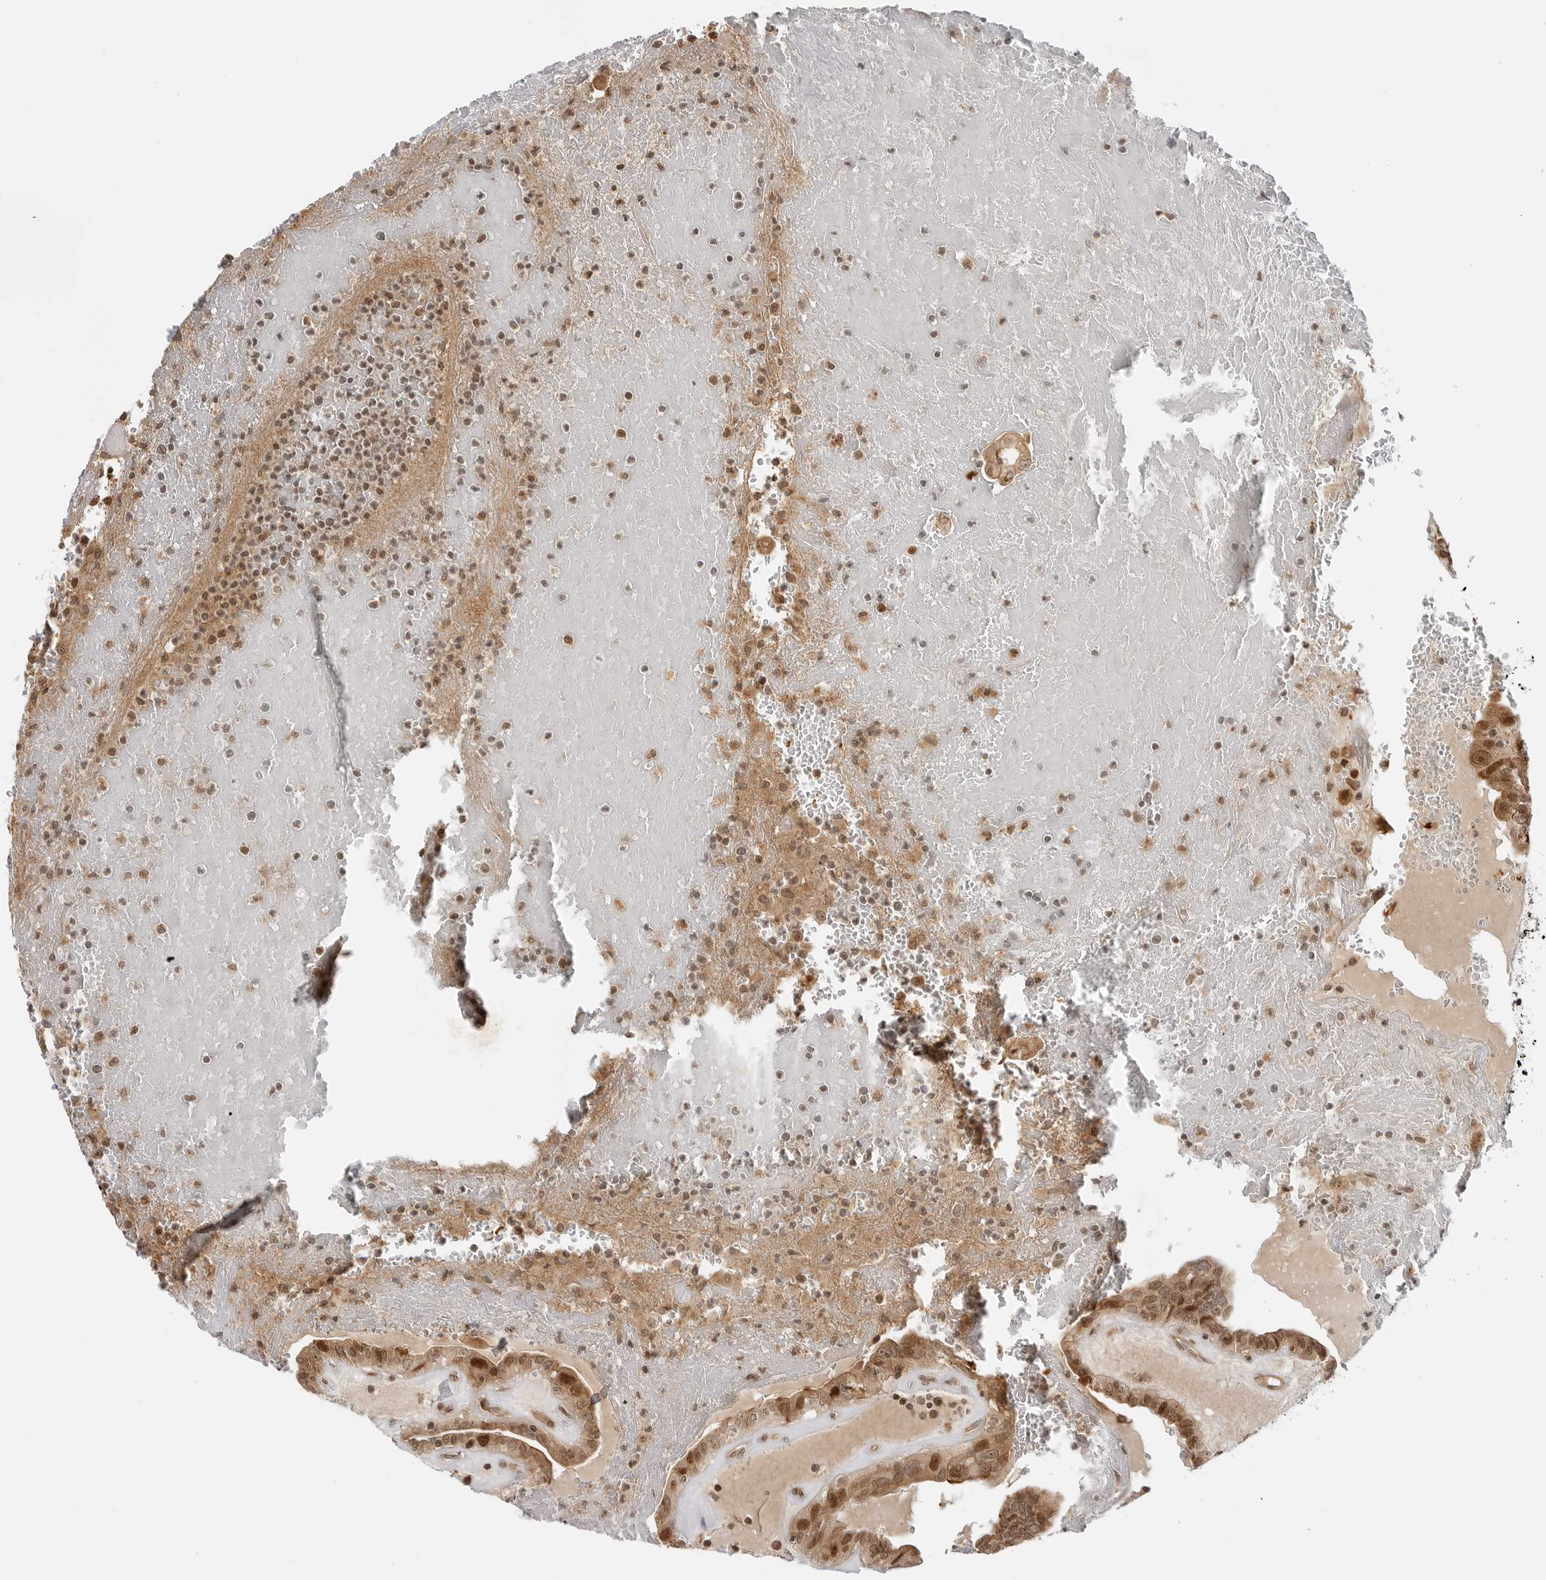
{"staining": {"intensity": "strong", "quantity": ">75%", "location": "cytoplasmic/membranous,nuclear"}, "tissue": "thyroid cancer", "cell_type": "Tumor cells", "image_type": "cancer", "snomed": [{"axis": "morphology", "description": "Papillary adenocarcinoma, NOS"}, {"axis": "topography", "description": "Thyroid gland"}], "caption": "The histopathology image displays staining of papillary adenocarcinoma (thyroid), revealing strong cytoplasmic/membranous and nuclear protein expression (brown color) within tumor cells. The protein is stained brown, and the nuclei are stained in blue (DAB IHC with brightfield microscopy, high magnification).", "gene": "TIPRL", "patient": {"sex": "male", "age": 77}}